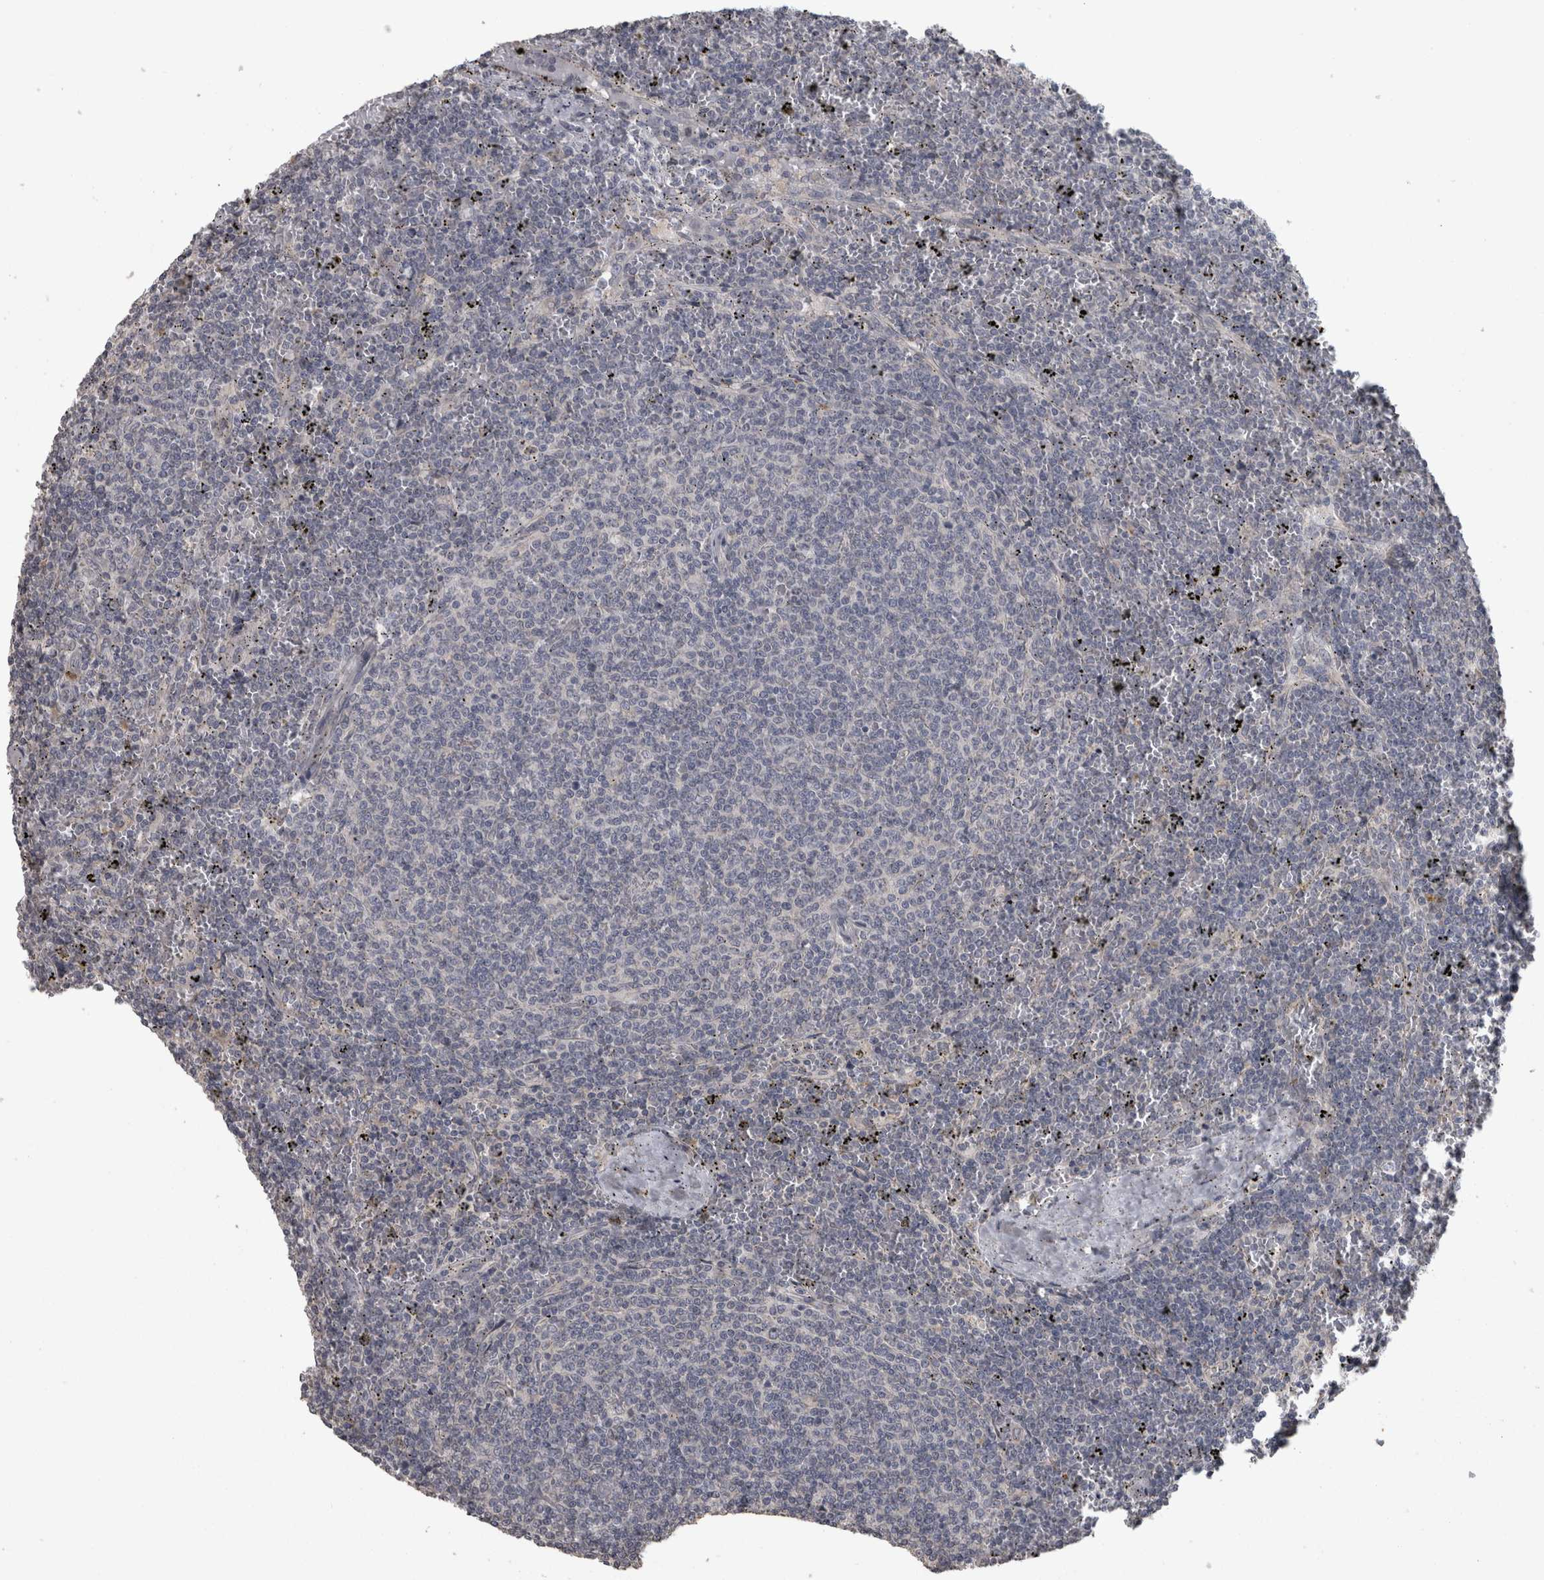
{"staining": {"intensity": "negative", "quantity": "none", "location": "none"}, "tissue": "lymphoma", "cell_type": "Tumor cells", "image_type": "cancer", "snomed": [{"axis": "morphology", "description": "Malignant lymphoma, non-Hodgkin's type, Low grade"}, {"axis": "topography", "description": "Spleen"}], "caption": "Photomicrograph shows no protein staining in tumor cells of malignant lymphoma, non-Hodgkin's type (low-grade) tissue. Brightfield microscopy of immunohistochemistry (IHC) stained with DAB (3,3'-diaminobenzidine) (brown) and hematoxylin (blue), captured at high magnification.", "gene": "RAB29", "patient": {"sex": "female", "age": 50}}